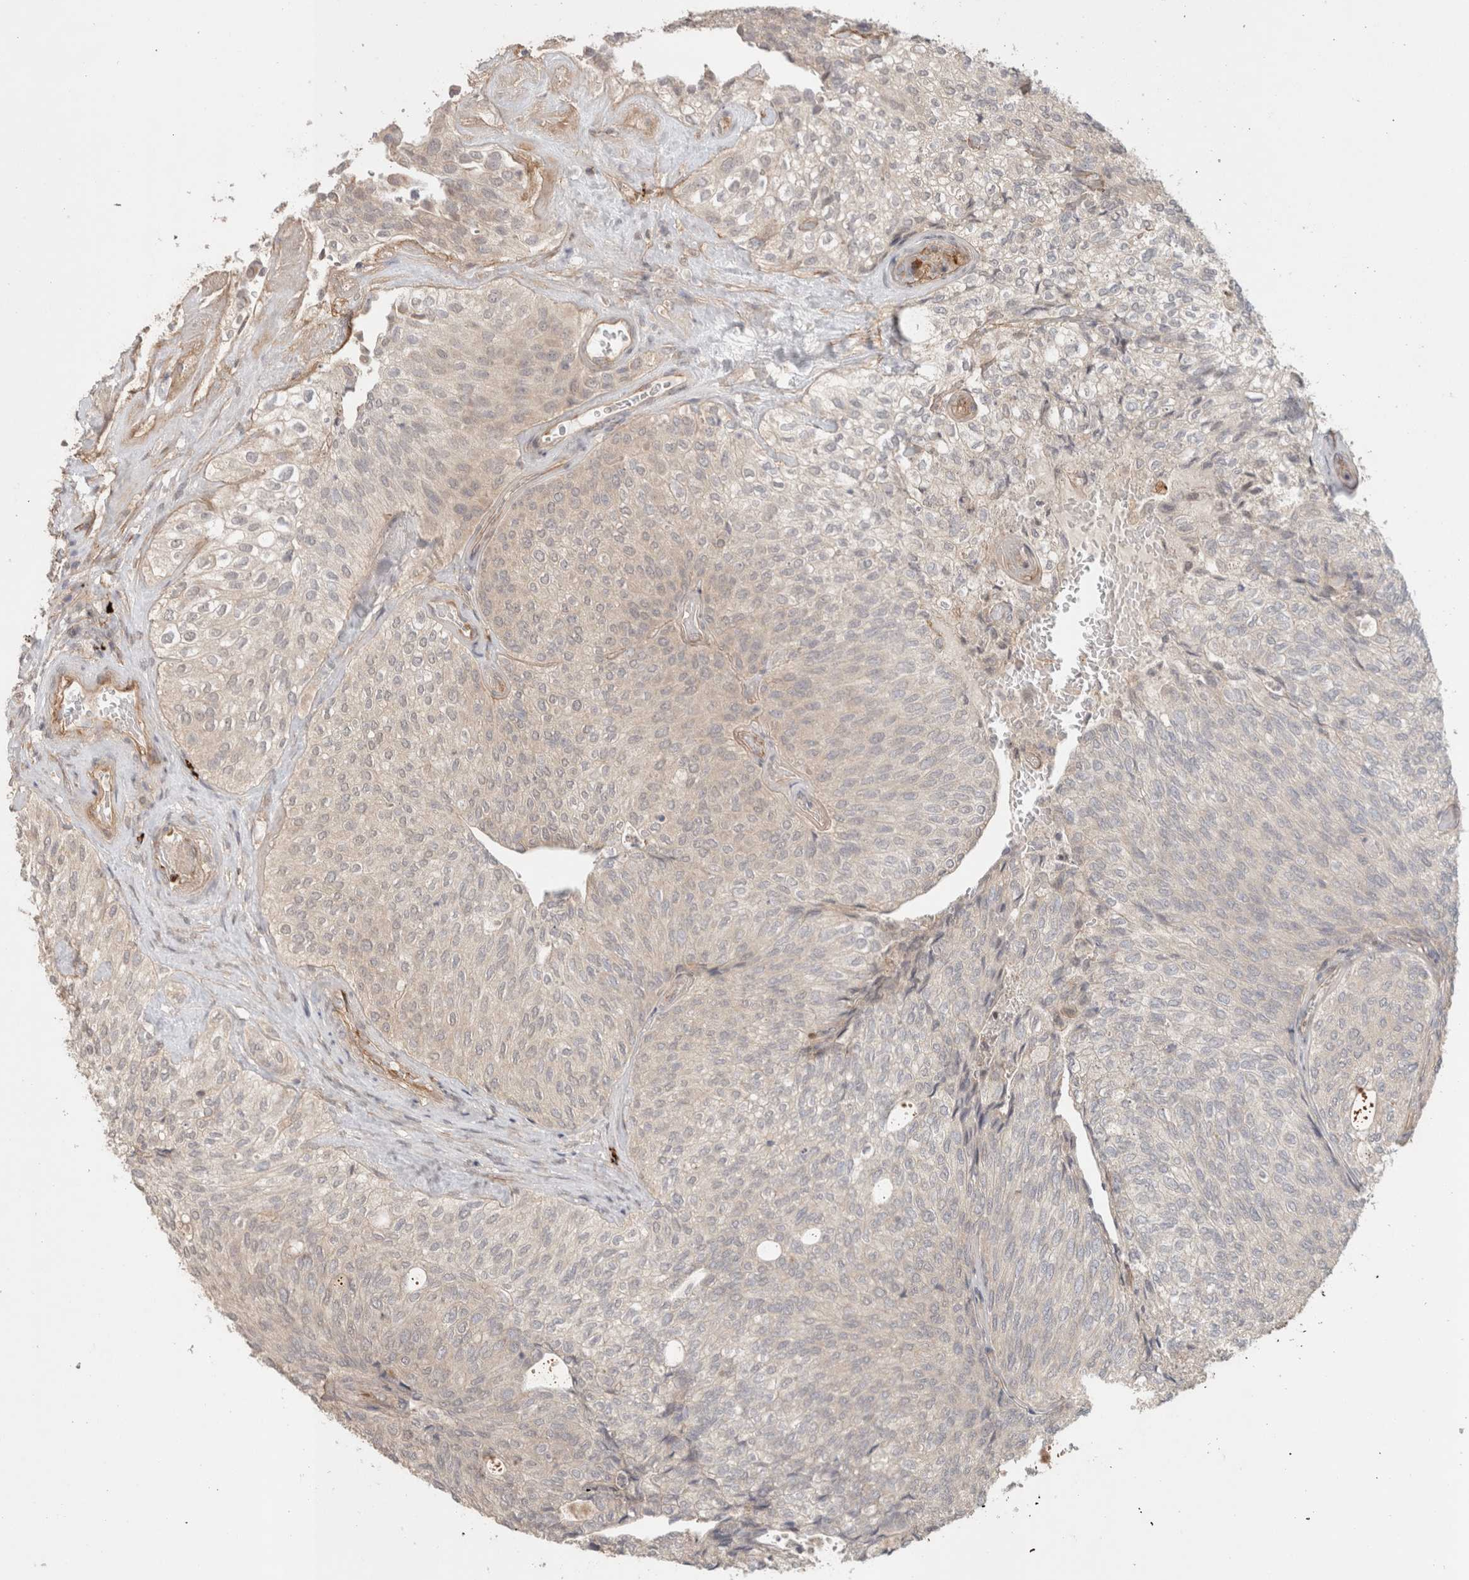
{"staining": {"intensity": "negative", "quantity": "none", "location": "none"}, "tissue": "urothelial cancer", "cell_type": "Tumor cells", "image_type": "cancer", "snomed": [{"axis": "morphology", "description": "Urothelial carcinoma, Low grade"}, {"axis": "topography", "description": "Urinary bladder"}], "caption": "This is an IHC micrograph of low-grade urothelial carcinoma. There is no positivity in tumor cells.", "gene": "HSPG2", "patient": {"sex": "female", "age": 79}}